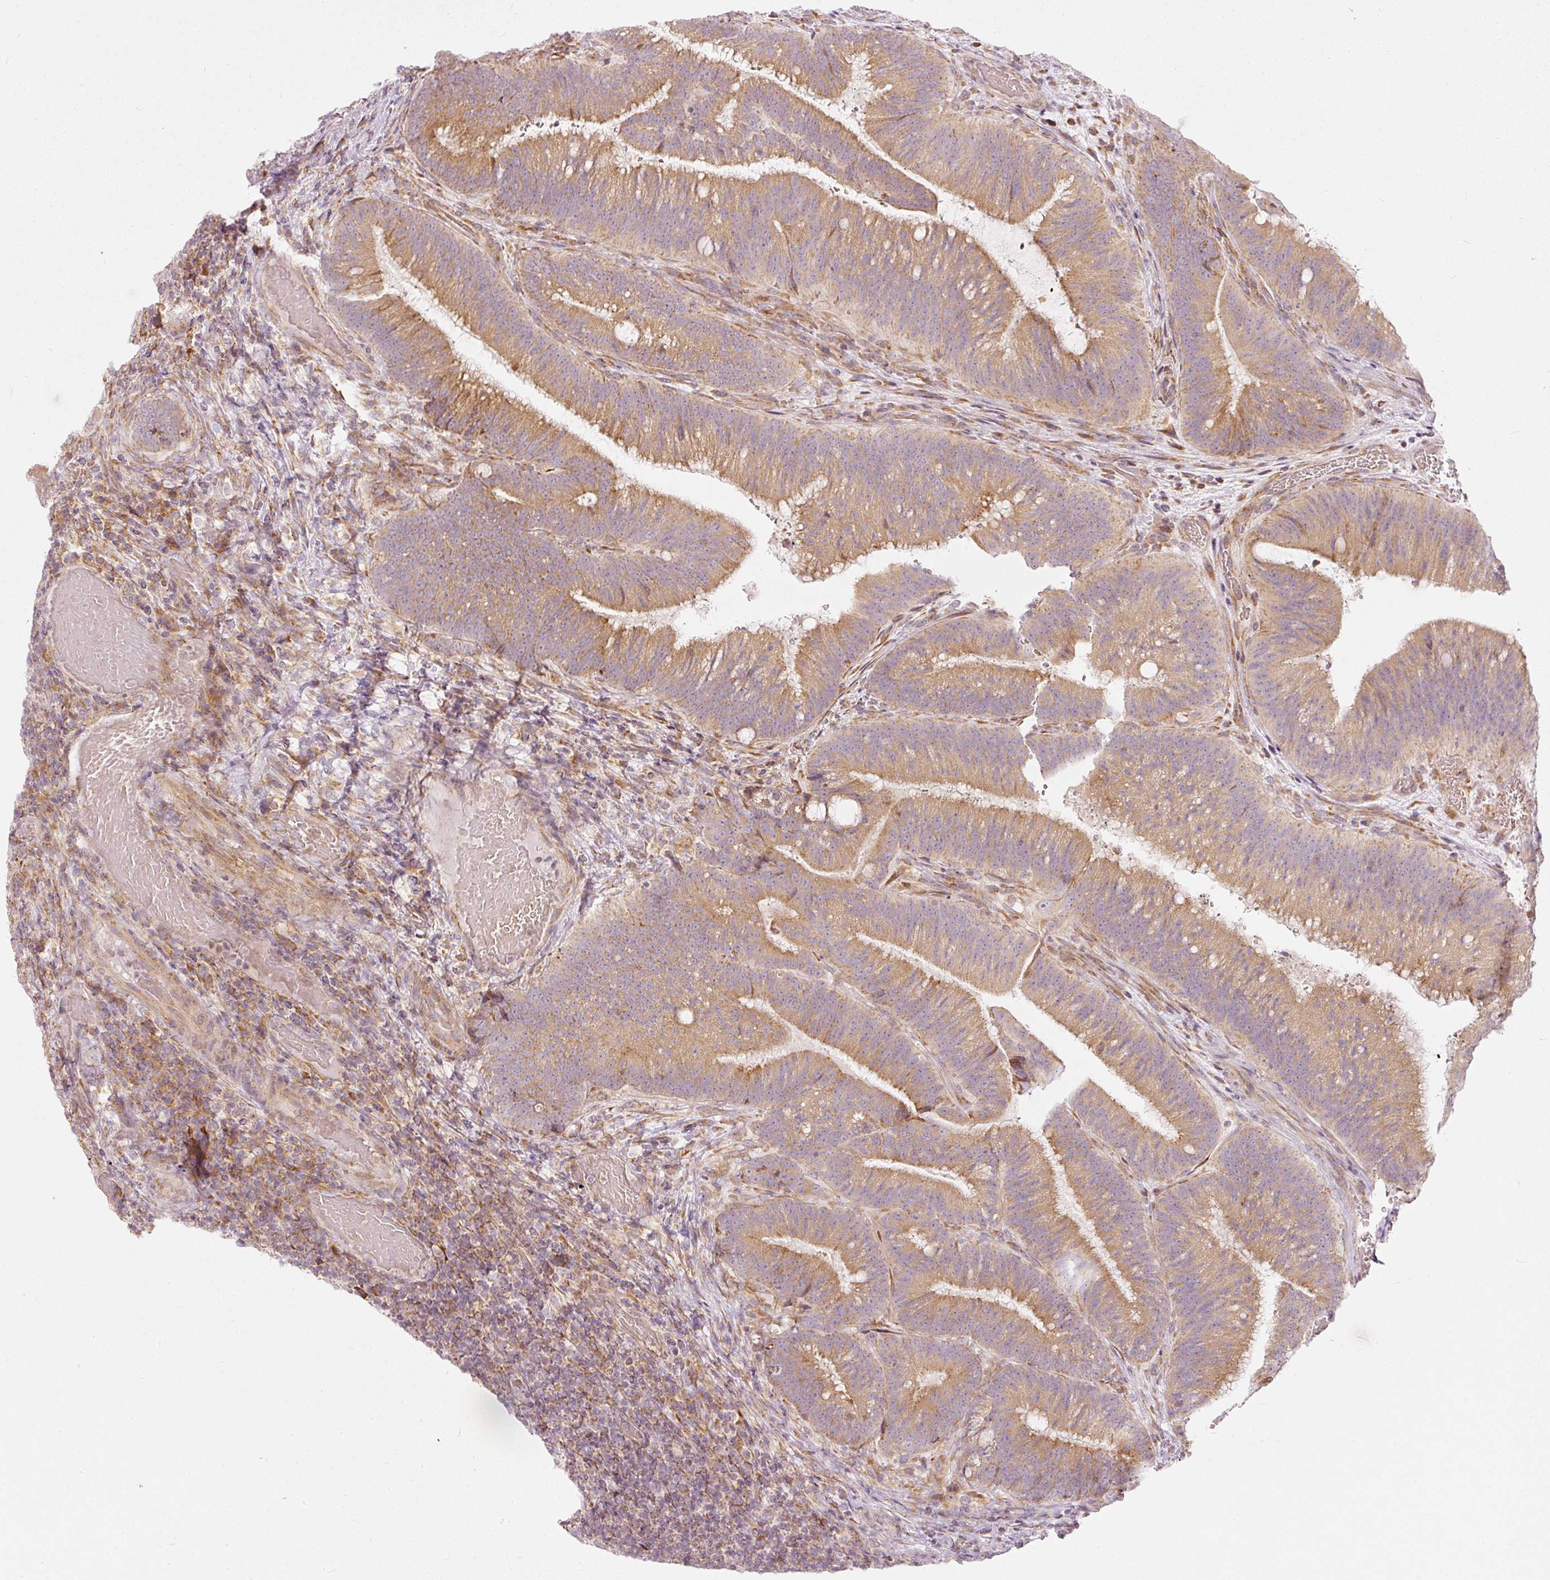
{"staining": {"intensity": "moderate", "quantity": ">75%", "location": "cytoplasmic/membranous"}, "tissue": "colorectal cancer", "cell_type": "Tumor cells", "image_type": "cancer", "snomed": [{"axis": "morphology", "description": "Adenocarcinoma, NOS"}, {"axis": "topography", "description": "Colon"}], "caption": "Approximately >75% of tumor cells in human colorectal cancer exhibit moderate cytoplasmic/membranous protein staining as visualized by brown immunohistochemical staining.", "gene": "SNAPC5", "patient": {"sex": "female", "age": 43}}